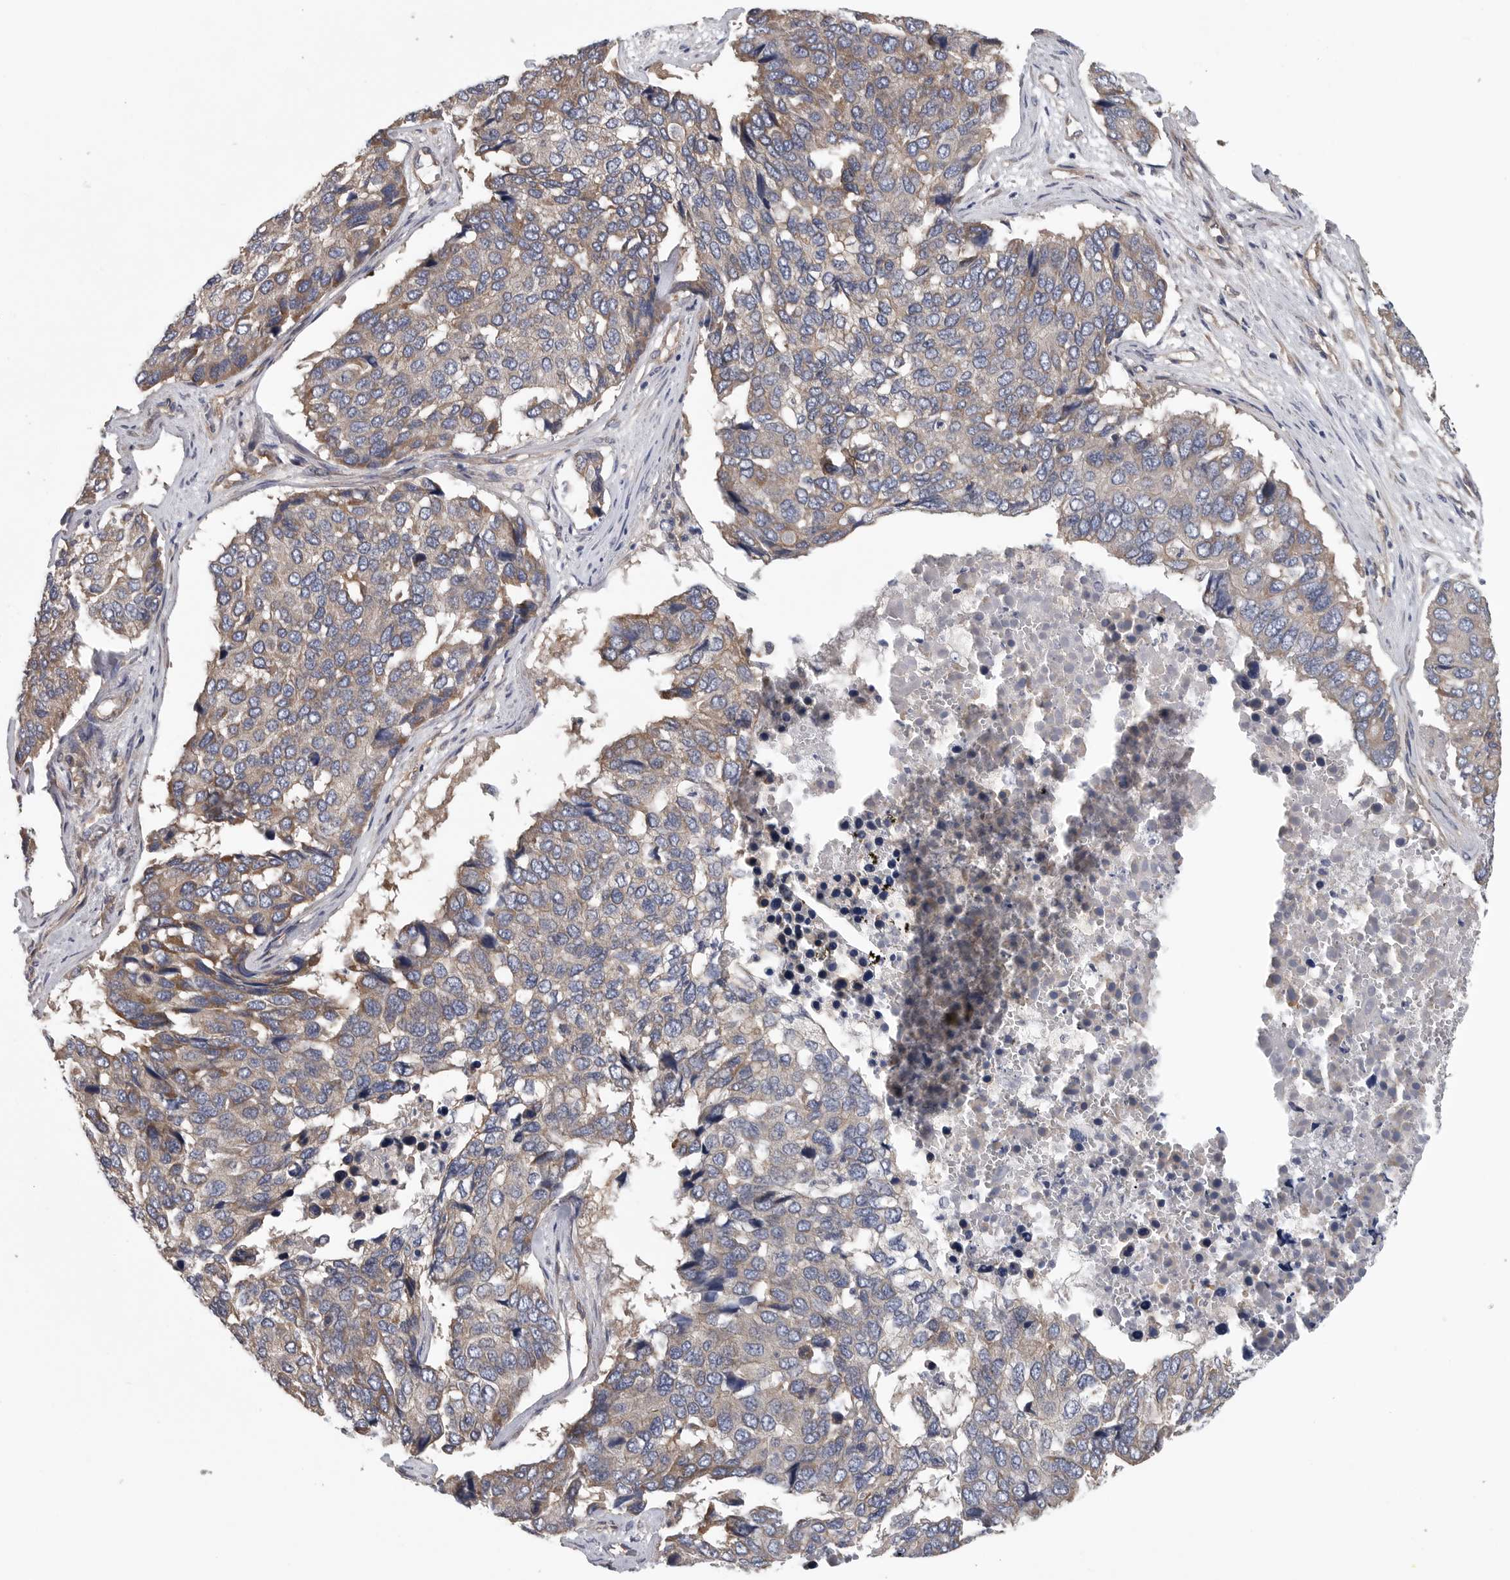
{"staining": {"intensity": "weak", "quantity": "25%-75%", "location": "cytoplasmic/membranous"}, "tissue": "pancreatic cancer", "cell_type": "Tumor cells", "image_type": "cancer", "snomed": [{"axis": "morphology", "description": "Adenocarcinoma, NOS"}, {"axis": "topography", "description": "Pancreas"}], "caption": "Tumor cells demonstrate weak cytoplasmic/membranous staining in about 25%-75% of cells in pancreatic cancer (adenocarcinoma).", "gene": "OXR1", "patient": {"sex": "male", "age": 50}}